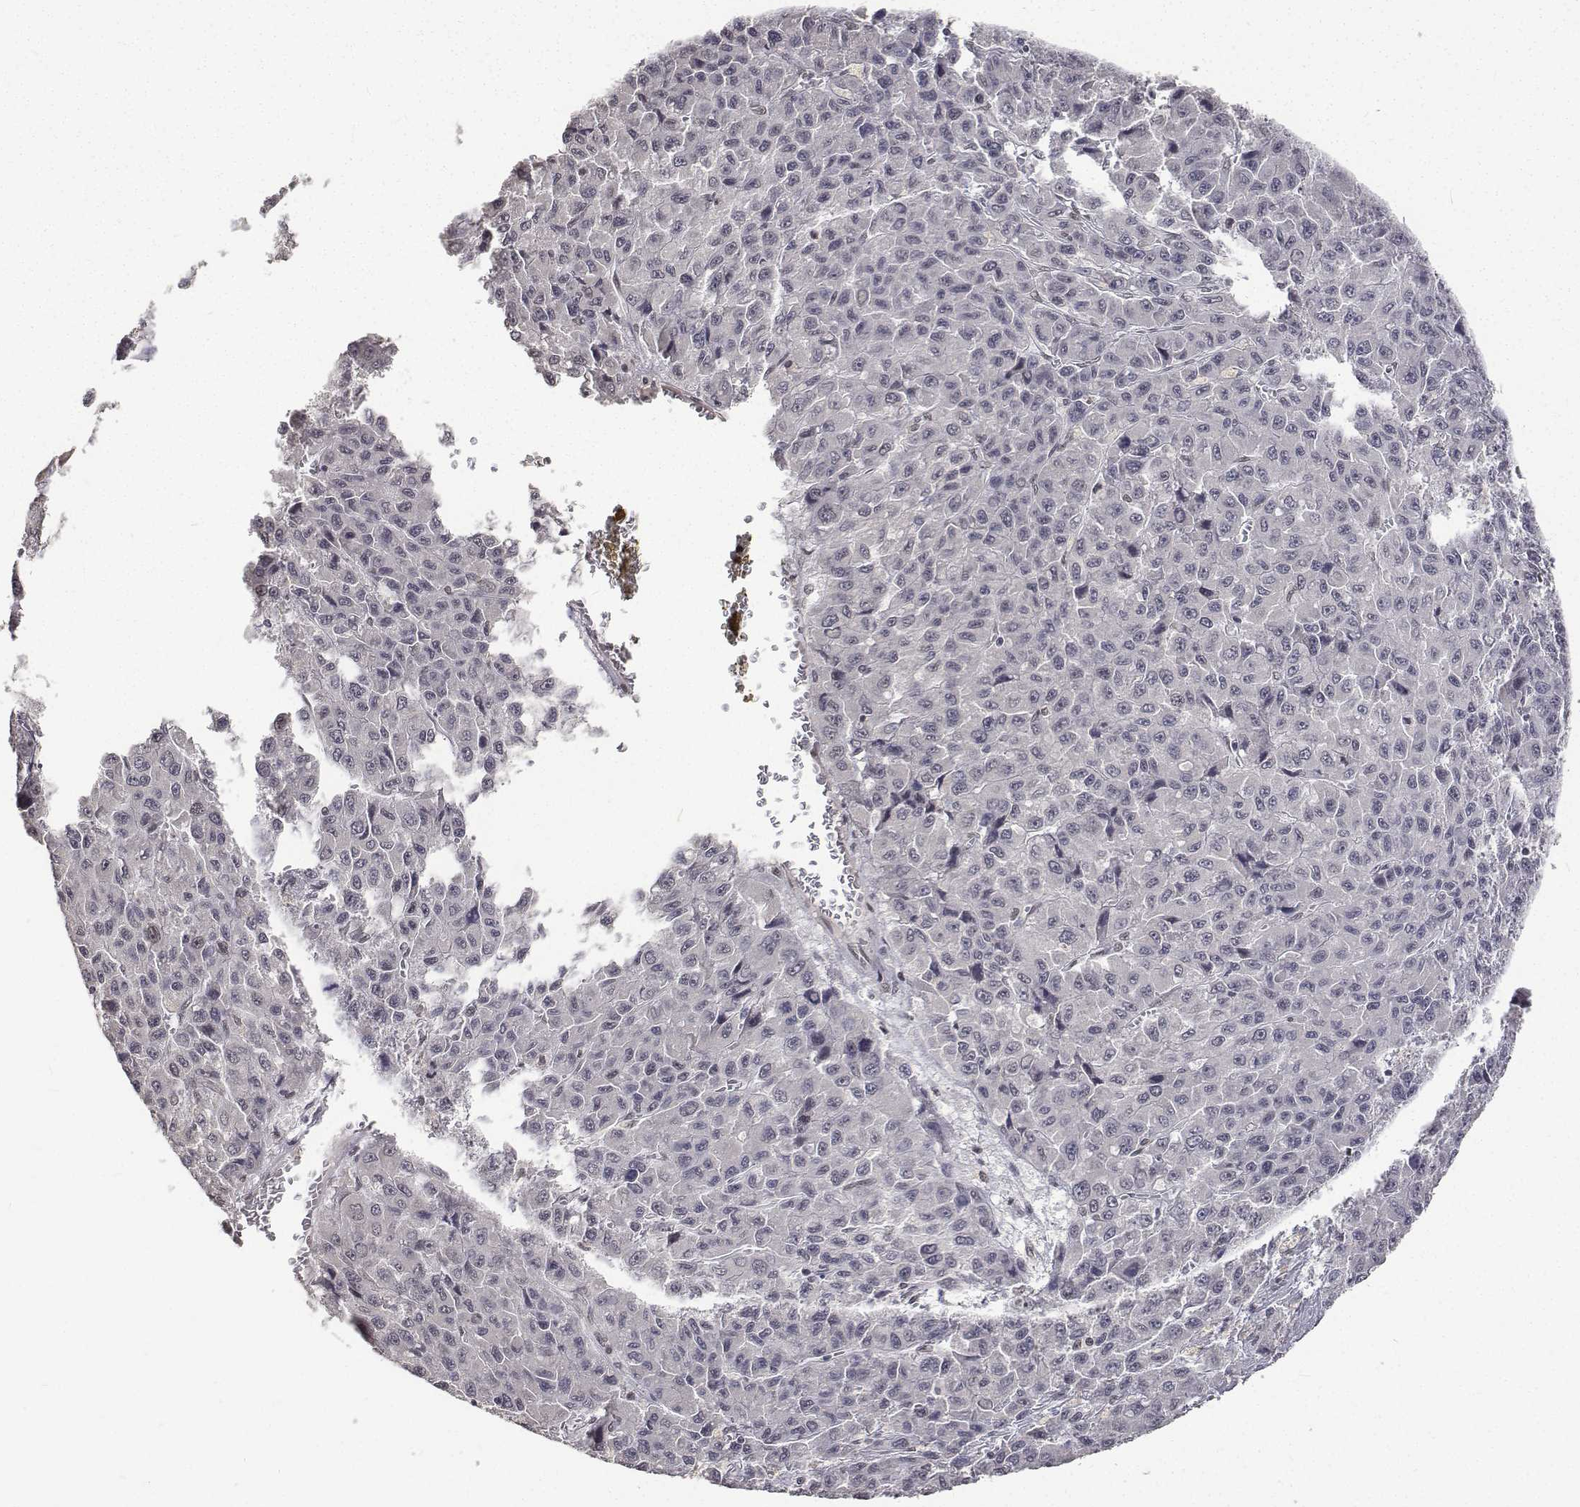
{"staining": {"intensity": "negative", "quantity": "none", "location": "none"}, "tissue": "liver cancer", "cell_type": "Tumor cells", "image_type": "cancer", "snomed": [{"axis": "morphology", "description": "Carcinoma, Hepatocellular, NOS"}, {"axis": "topography", "description": "Liver"}], "caption": "A high-resolution micrograph shows immunohistochemistry (IHC) staining of liver cancer (hepatocellular carcinoma), which displays no significant staining in tumor cells.", "gene": "ATRX", "patient": {"sex": "male", "age": 70}}